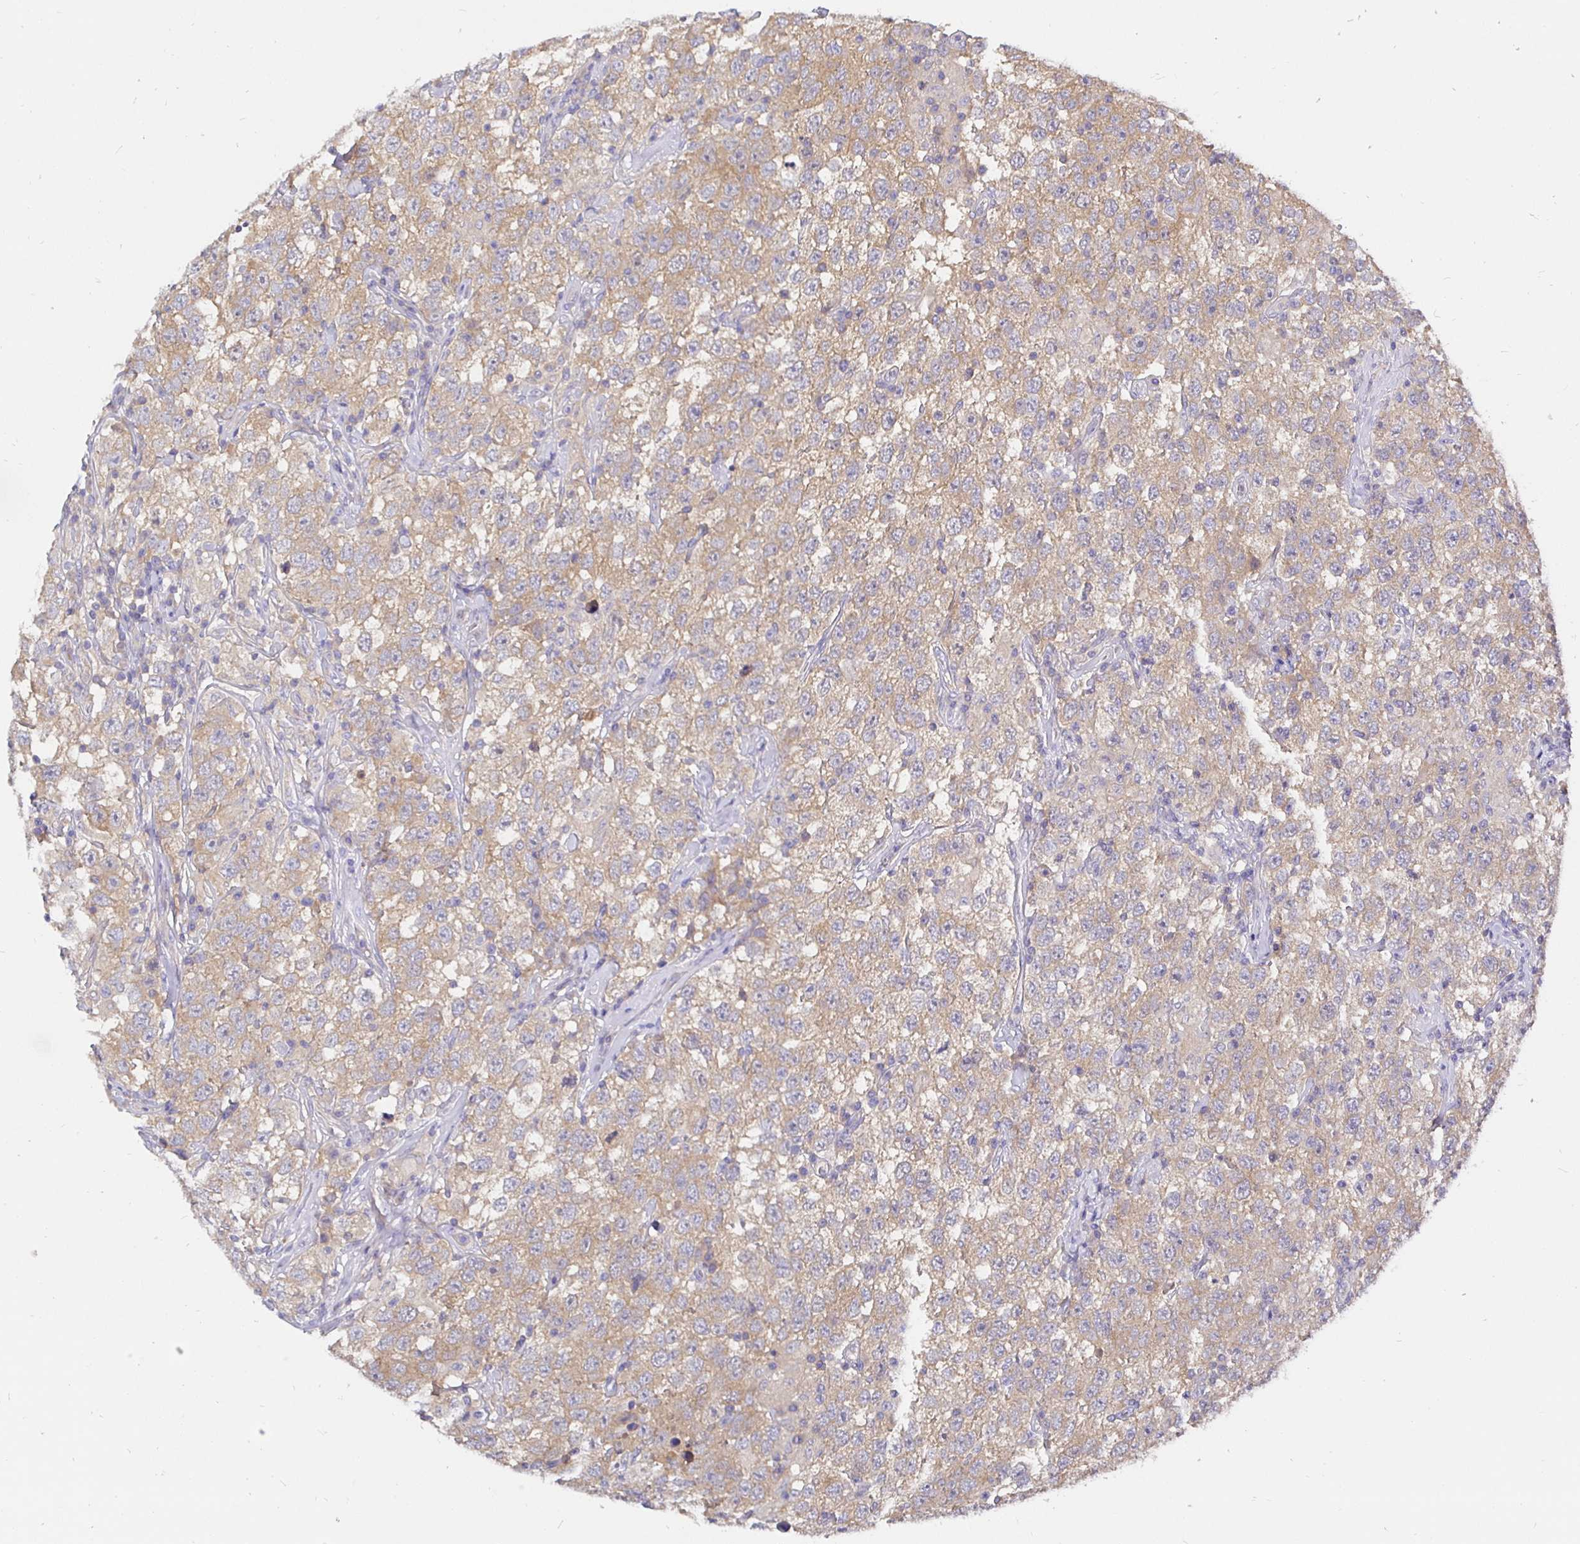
{"staining": {"intensity": "weak", "quantity": ">75%", "location": "cytoplasmic/membranous"}, "tissue": "testis cancer", "cell_type": "Tumor cells", "image_type": "cancer", "snomed": [{"axis": "morphology", "description": "Seminoma, NOS"}, {"axis": "topography", "description": "Testis"}], "caption": "The image demonstrates a brown stain indicating the presence of a protein in the cytoplasmic/membranous of tumor cells in testis cancer.", "gene": "KIF21A", "patient": {"sex": "male", "age": 41}}